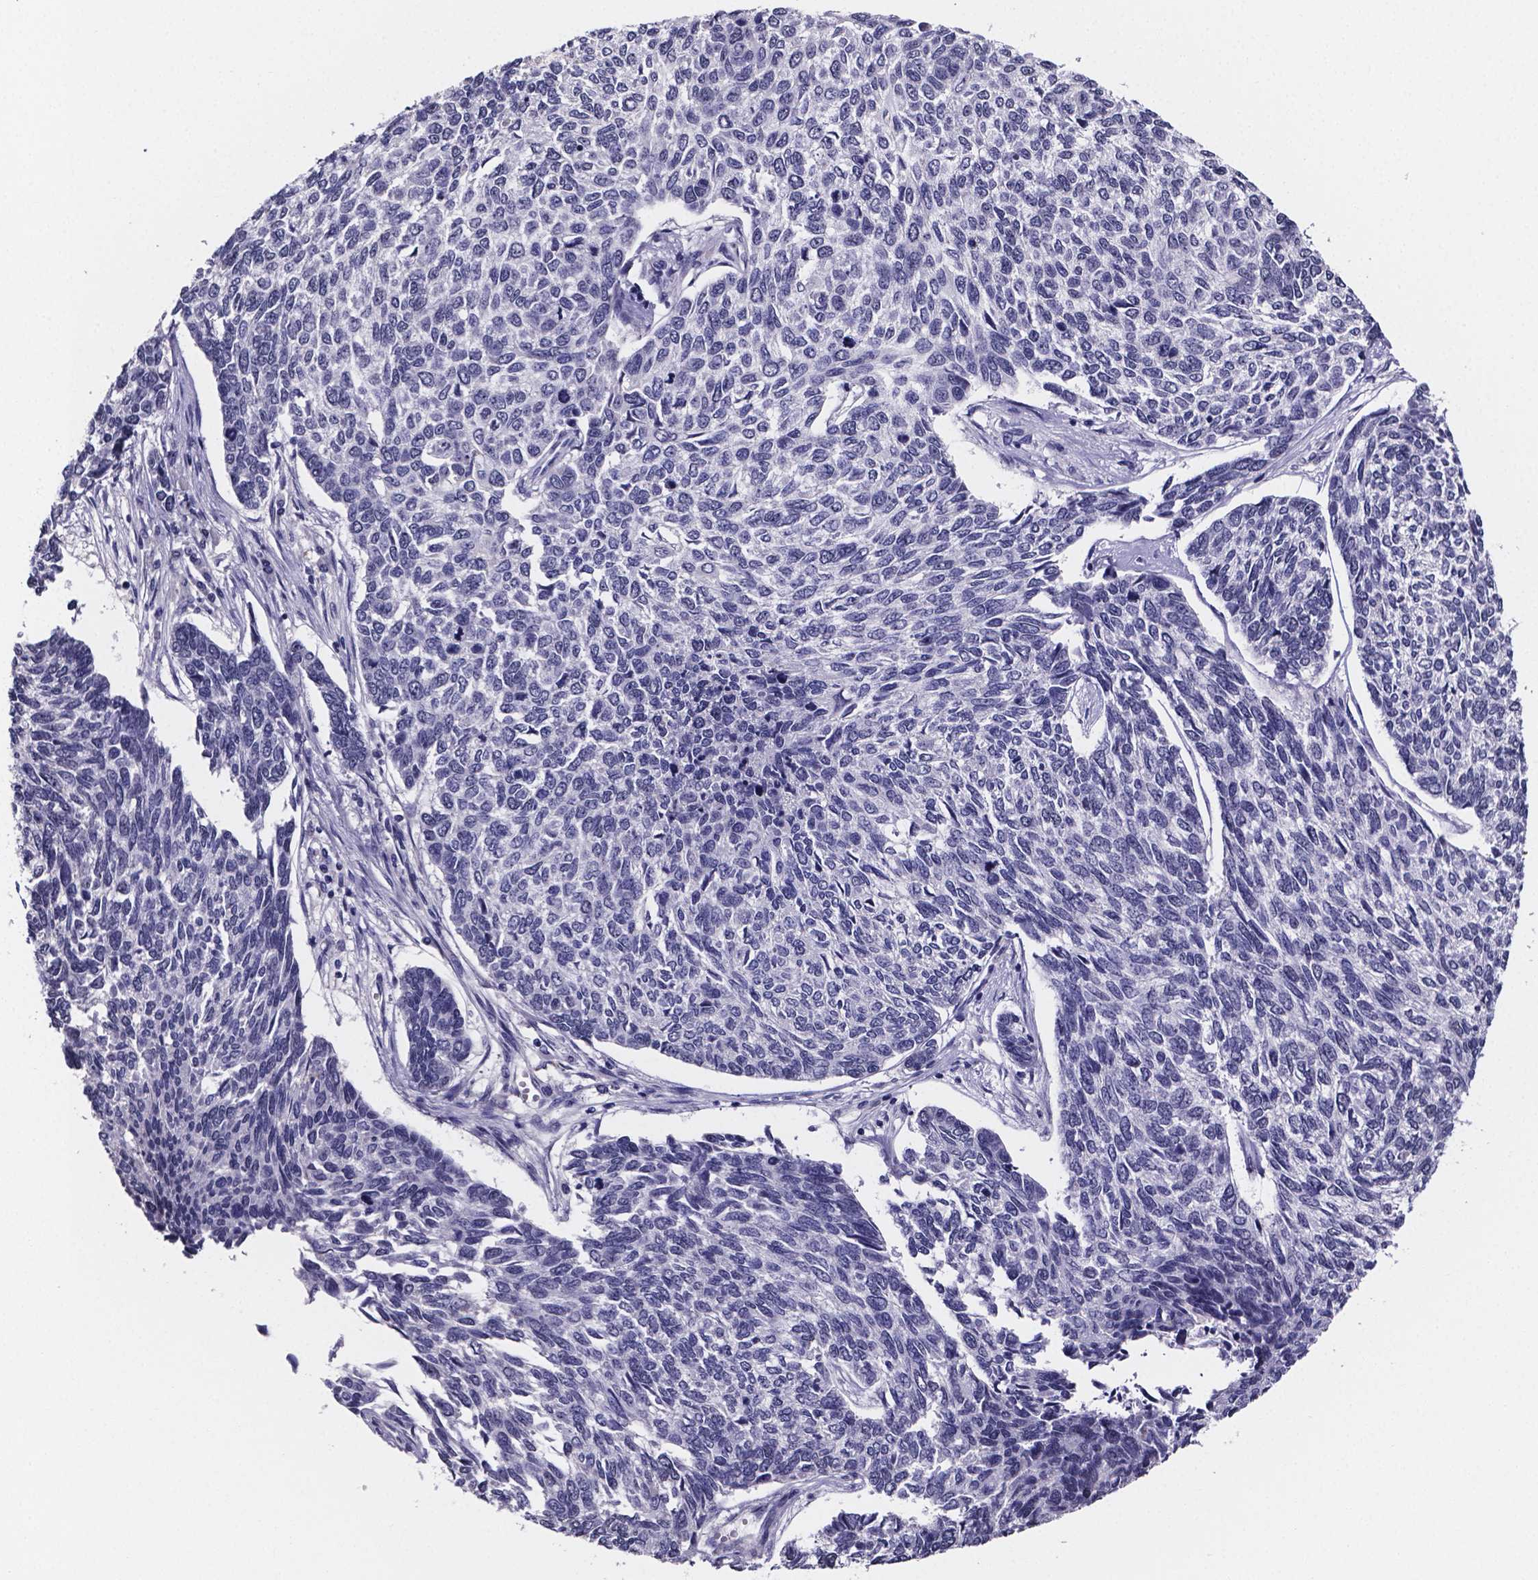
{"staining": {"intensity": "negative", "quantity": "none", "location": "none"}, "tissue": "skin cancer", "cell_type": "Tumor cells", "image_type": "cancer", "snomed": [{"axis": "morphology", "description": "Basal cell carcinoma"}, {"axis": "topography", "description": "Skin"}], "caption": "IHC micrograph of neoplastic tissue: skin cancer (basal cell carcinoma) stained with DAB exhibits no significant protein expression in tumor cells.", "gene": "IZUMO1", "patient": {"sex": "female", "age": 65}}